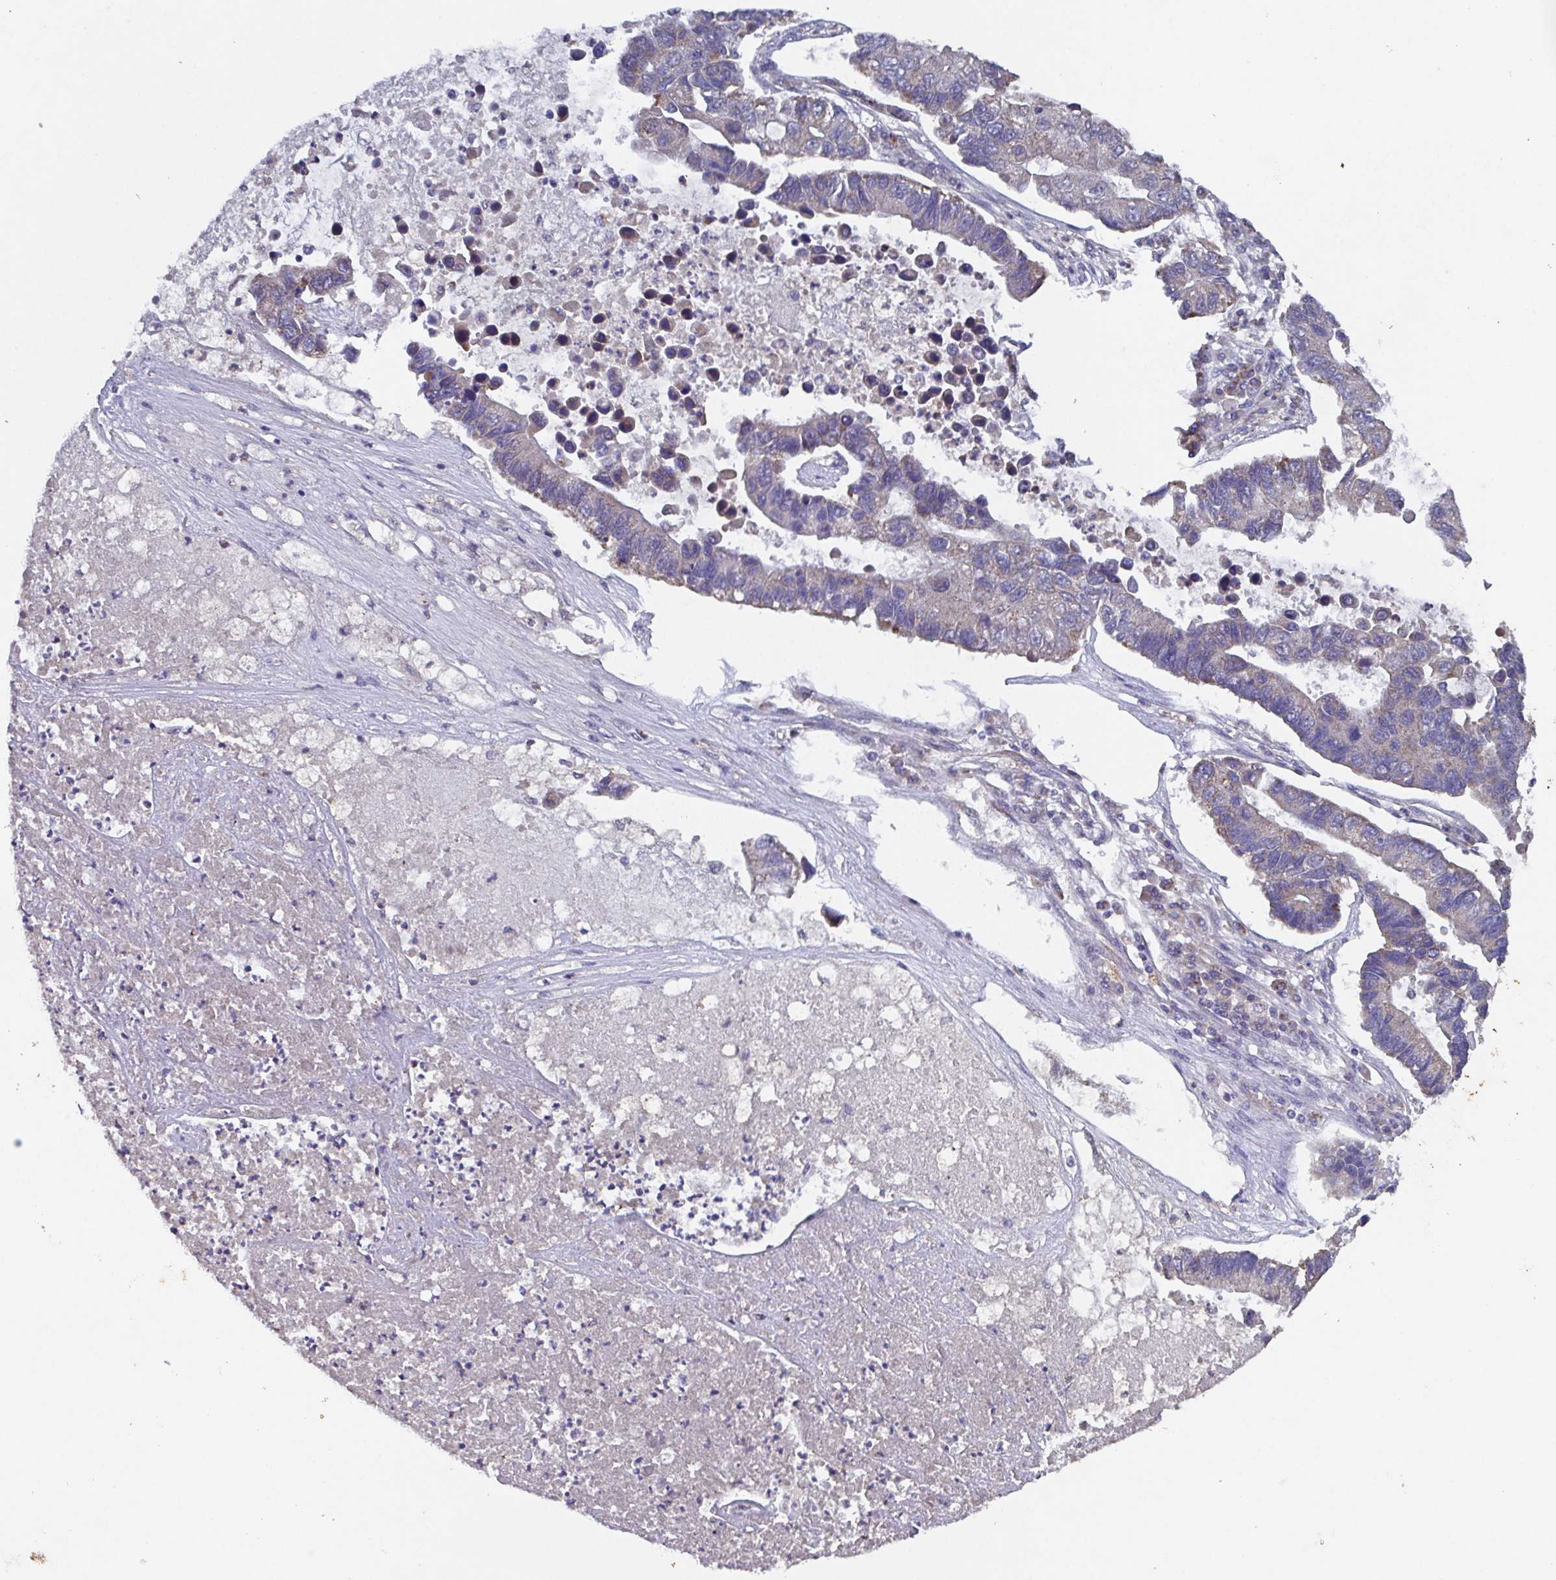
{"staining": {"intensity": "negative", "quantity": "none", "location": "none"}, "tissue": "lung cancer", "cell_type": "Tumor cells", "image_type": "cancer", "snomed": [{"axis": "morphology", "description": "Adenocarcinoma, NOS"}, {"axis": "topography", "description": "Bronchus"}, {"axis": "topography", "description": "Lung"}], "caption": "Lung cancer (adenocarcinoma) stained for a protein using immunohistochemistry (IHC) displays no positivity tumor cells.", "gene": "MT-ND3", "patient": {"sex": "female", "age": 51}}